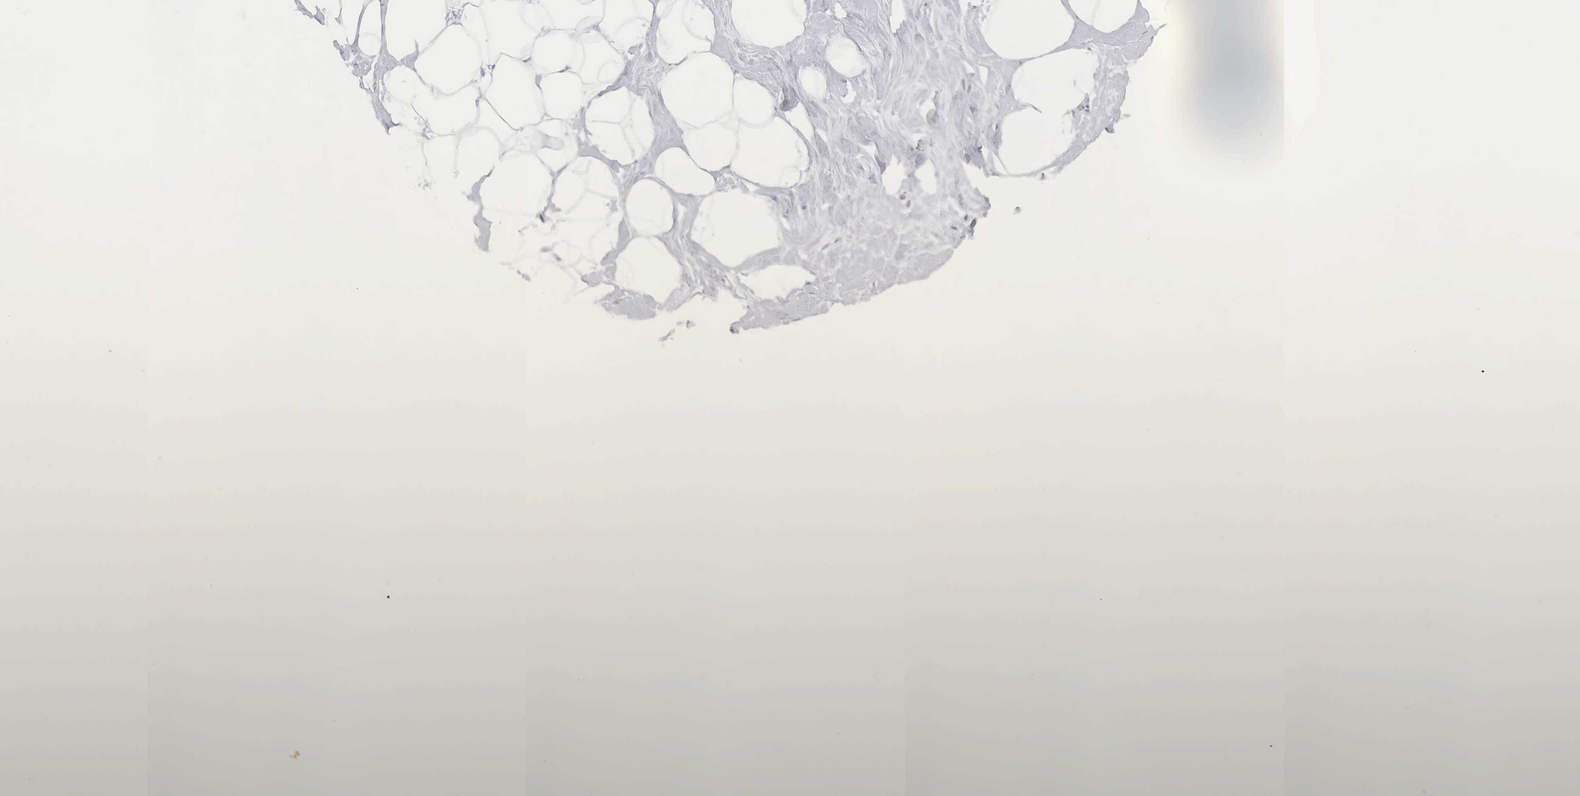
{"staining": {"intensity": "negative", "quantity": "none", "location": "none"}, "tissue": "adipose tissue", "cell_type": "Adipocytes", "image_type": "normal", "snomed": [{"axis": "morphology", "description": "Normal tissue, NOS"}, {"axis": "topography", "description": "Breast"}], "caption": "Benign adipose tissue was stained to show a protein in brown. There is no significant staining in adipocytes.", "gene": "MNAT1", "patient": {"sex": "female", "age": 44}}